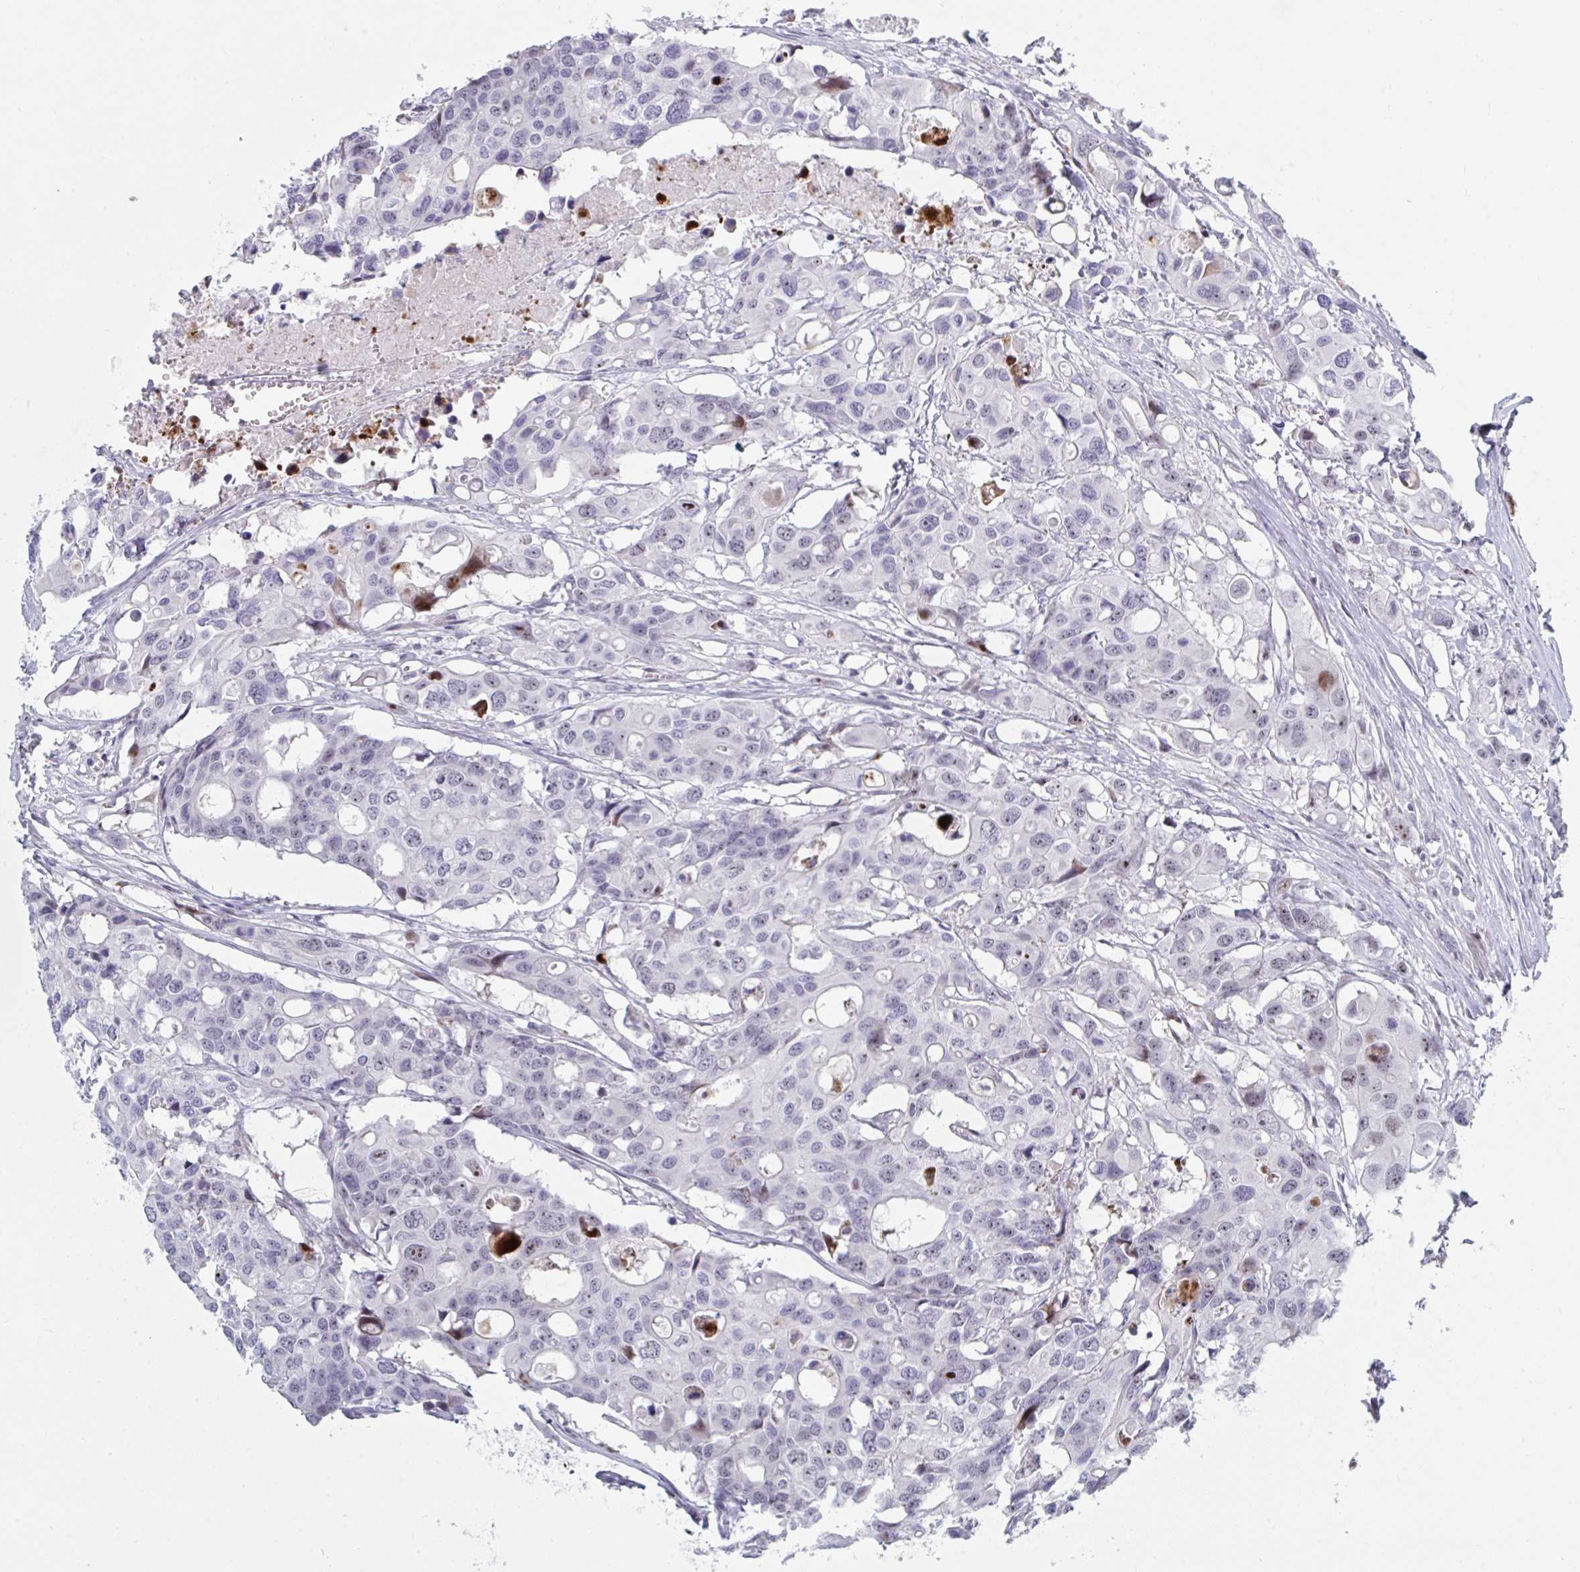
{"staining": {"intensity": "moderate", "quantity": "<25%", "location": "nuclear"}, "tissue": "colorectal cancer", "cell_type": "Tumor cells", "image_type": "cancer", "snomed": [{"axis": "morphology", "description": "Adenocarcinoma, NOS"}, {"axis": "topography", "description": "Colon"}], "caption": "Immunohistochemical staining of human adenocarcinoma (colorectal) shows moderate nuclear protein staining in about <25% of tumor cells.", "gene": "NR1H2", "patient": {"sex": "male", "age": 77}}